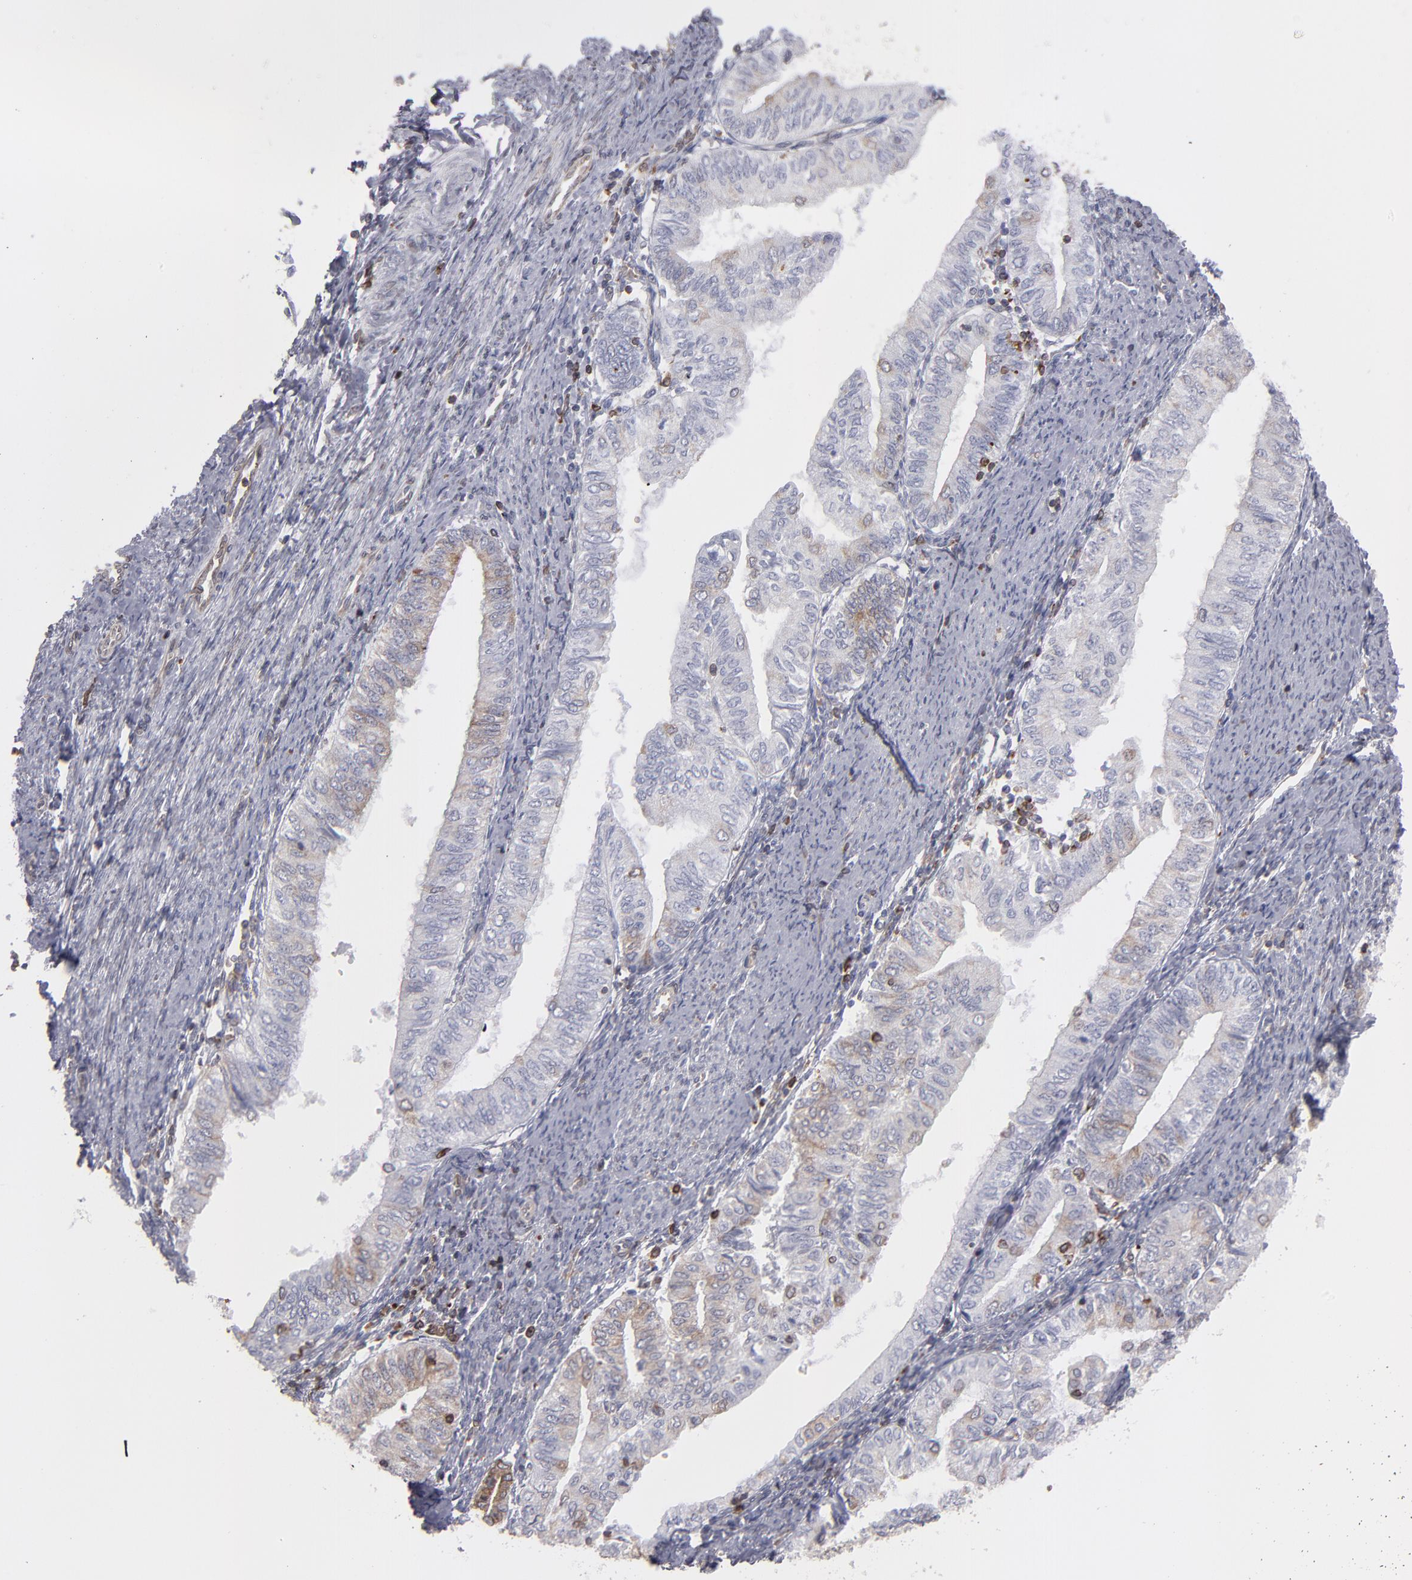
{"staining": {"intensity": "weak", "quantity": "<25%", "location": "cytoplasmic/membranous"}, "tissue": "endometrial cancer", "cell_type": "Tumor cells", "image_type": "cancer", "snomed": [{"axis": "morphology", "description": "Adenocarcinoma, NOS"}, {"axis": "topography", "description": "Endometrium"}], "caption": "Immunohistochemistry (IHC) image of endometrial cancer stained for a protein (brown), which shows no expression in tumor cells.", "gene": "TMX1", "patient": {"sex": "female", "age": 66}}